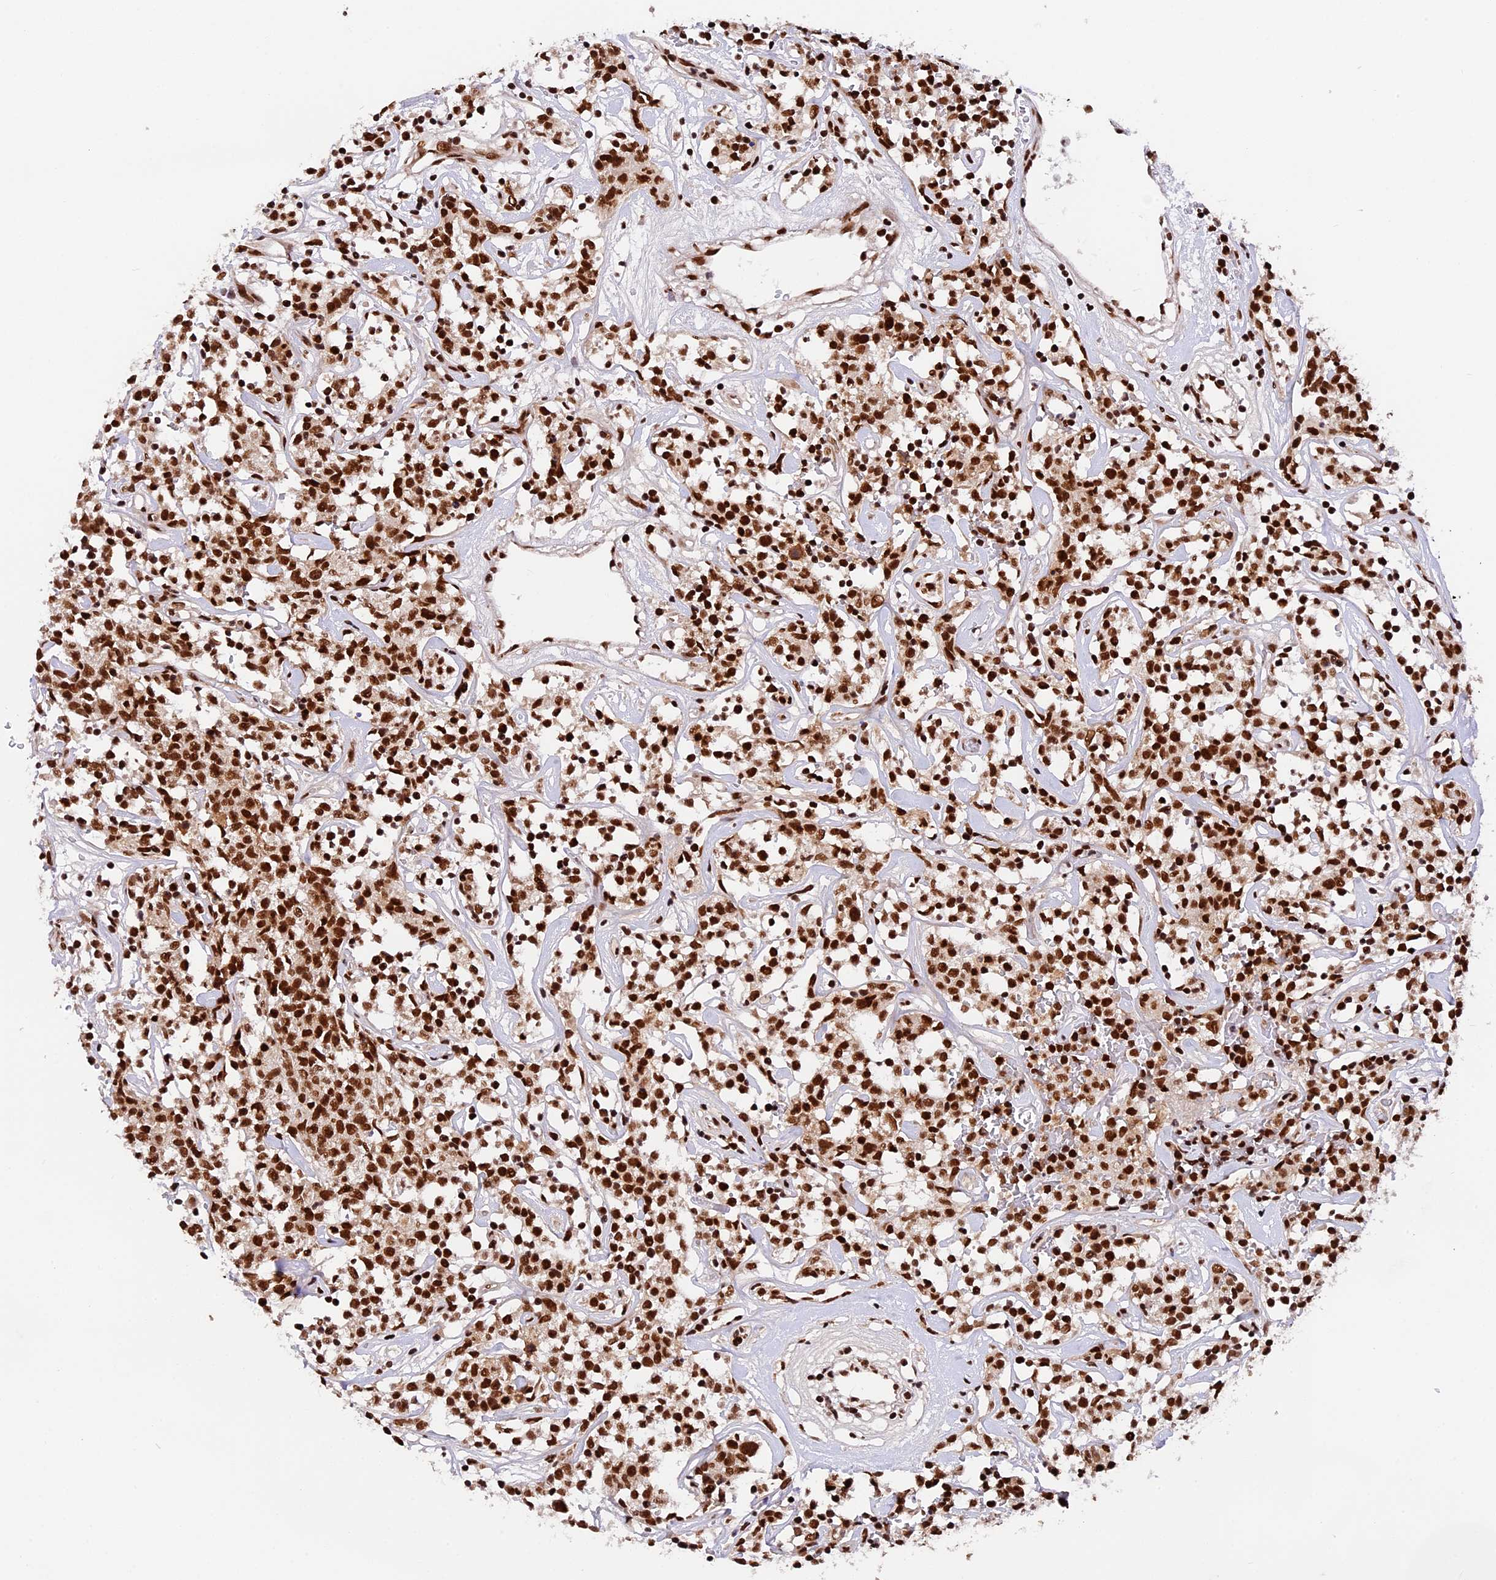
{"staining": {"intensity": "strong", "quantity": ">75%", "location": "nuclear"}, "tissue": "lymphoma", "cell_type": "Tumor cells", "image_type": "cancer", "snomed": [{"axis": "morphology", "description": "Malignant lymphoma, non-Hodgkin's type, Low grade"}, {"axis": "topography", "description": "Small intestine"}], "caption": "Malignant lymphoma, non-Hodgkin's type (low-grade) stained for a protein (brown) demonstrates strong nuclear positive staining in approximately >75% of tumor cells.", "gene": "RAMAC", "patient": {"sex": "female", "age": 59}}